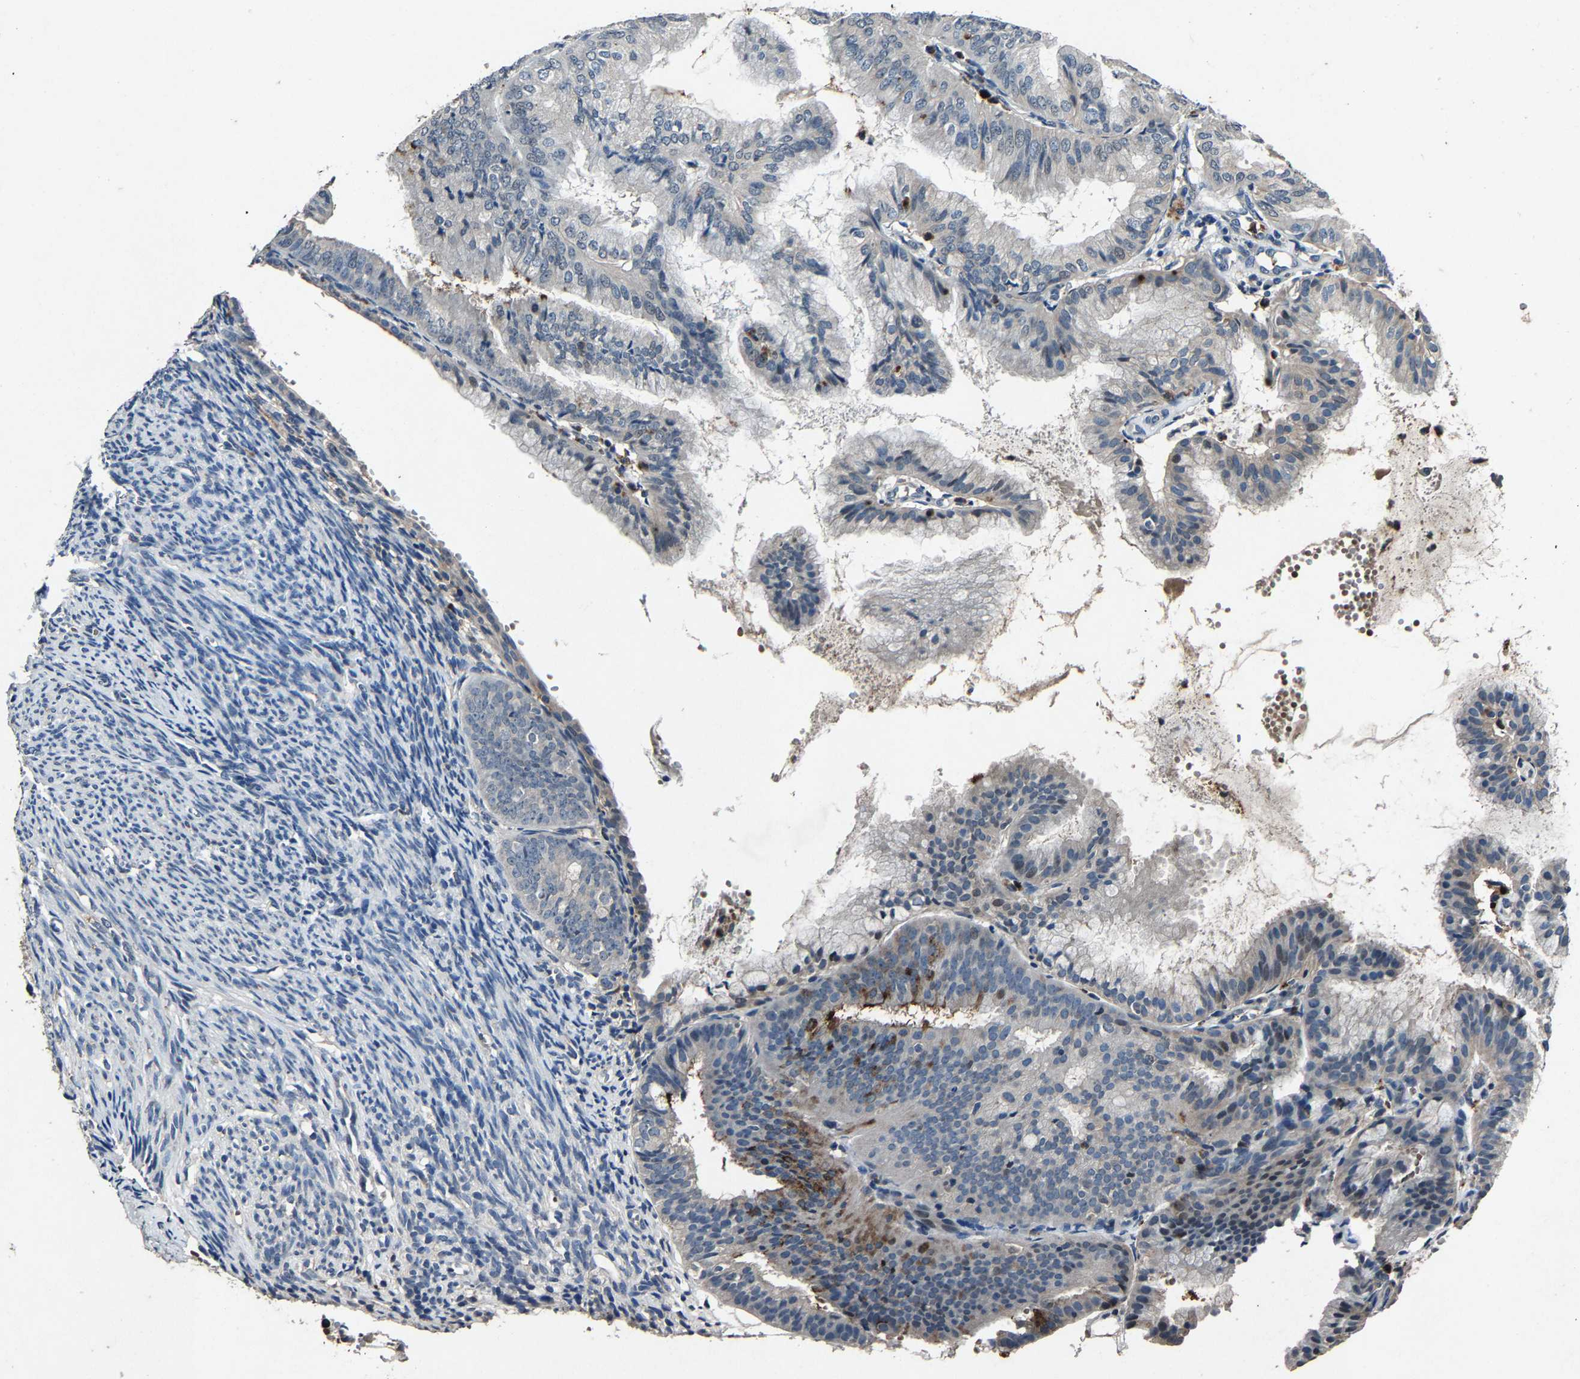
{"staining": {"intensity": "moderate", "quantity": "<25%", "location": "cytoplasmic/membranous"}, "tissue": "endometrial cancer", "cell_type": "Tumor cells", "image_type": "cancer", "snomed": [{"axis": "morphology", "description": "Adenocarcinoma, NOS"}, {"axis": "topography", "description": "Endometrium"}], "caption": "Tumor cells demonstrate low levels of moderate cytoplasmic/membranous staining in about <25% of cells in human endometrial adenocarcinoma.", "gene": "PCNX2", "patient": {"sex": "female", "age": 63}}